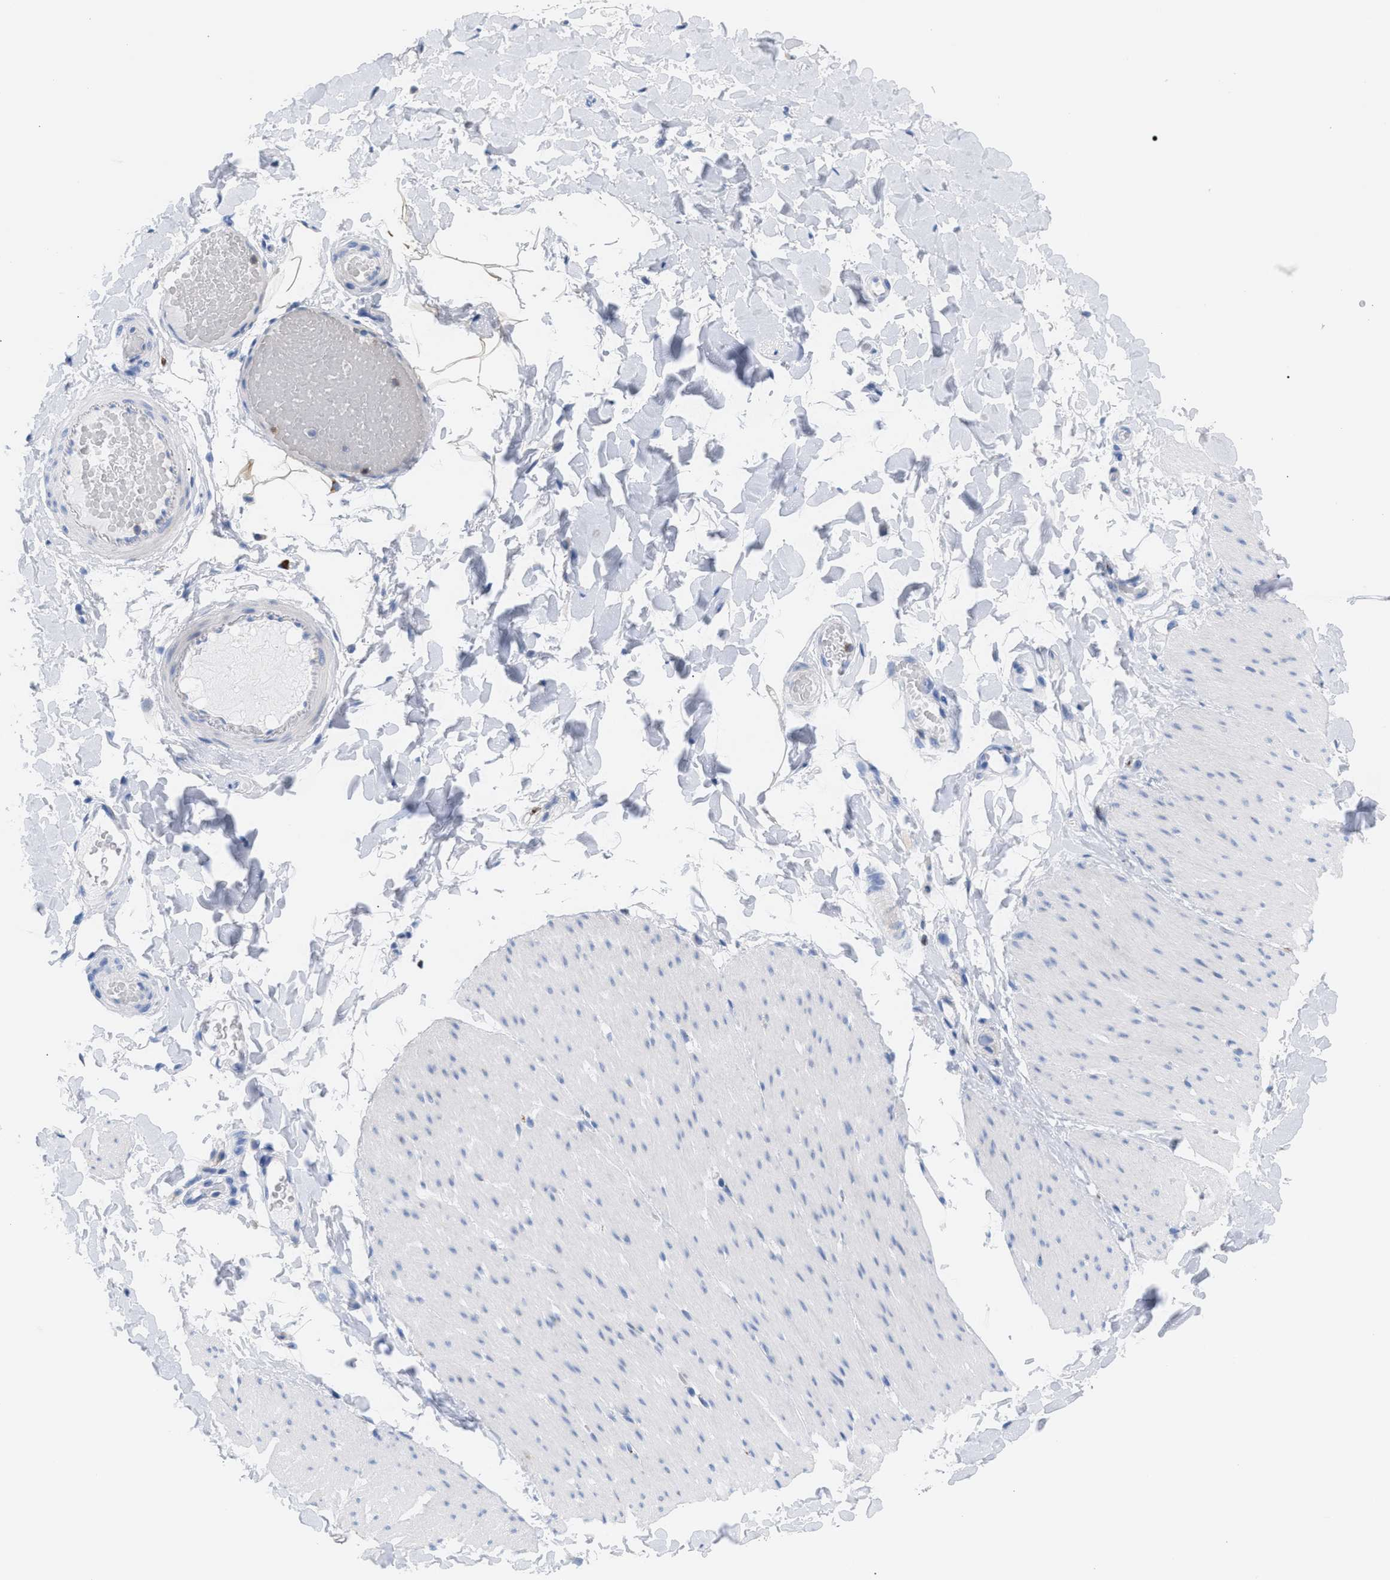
{"staining": {"intensity": "negative", "quantity": "none", "location": "none"}, "tissue": "smooth muscle", "cell_type": "Smooth muscle cells", "image_type": "normal", "snomed": [{"axis": "morphology", "description": "Normal tissue, NOS"}, {"axis": "topography", "description": "Smooth muscle"}, {"axis": "topography", "description": "Colon"}], "caption": "Immunohistochemical staining of benign smooth muscle exhibits no significant expression in smooth muscle cells. (Brightfield microscopy of DAB (3,3'-diaminobenzidine) immunohistochemistry at high magnification).", "gene": "TACC3", "patient": {"sex": "male", "age": 67}}